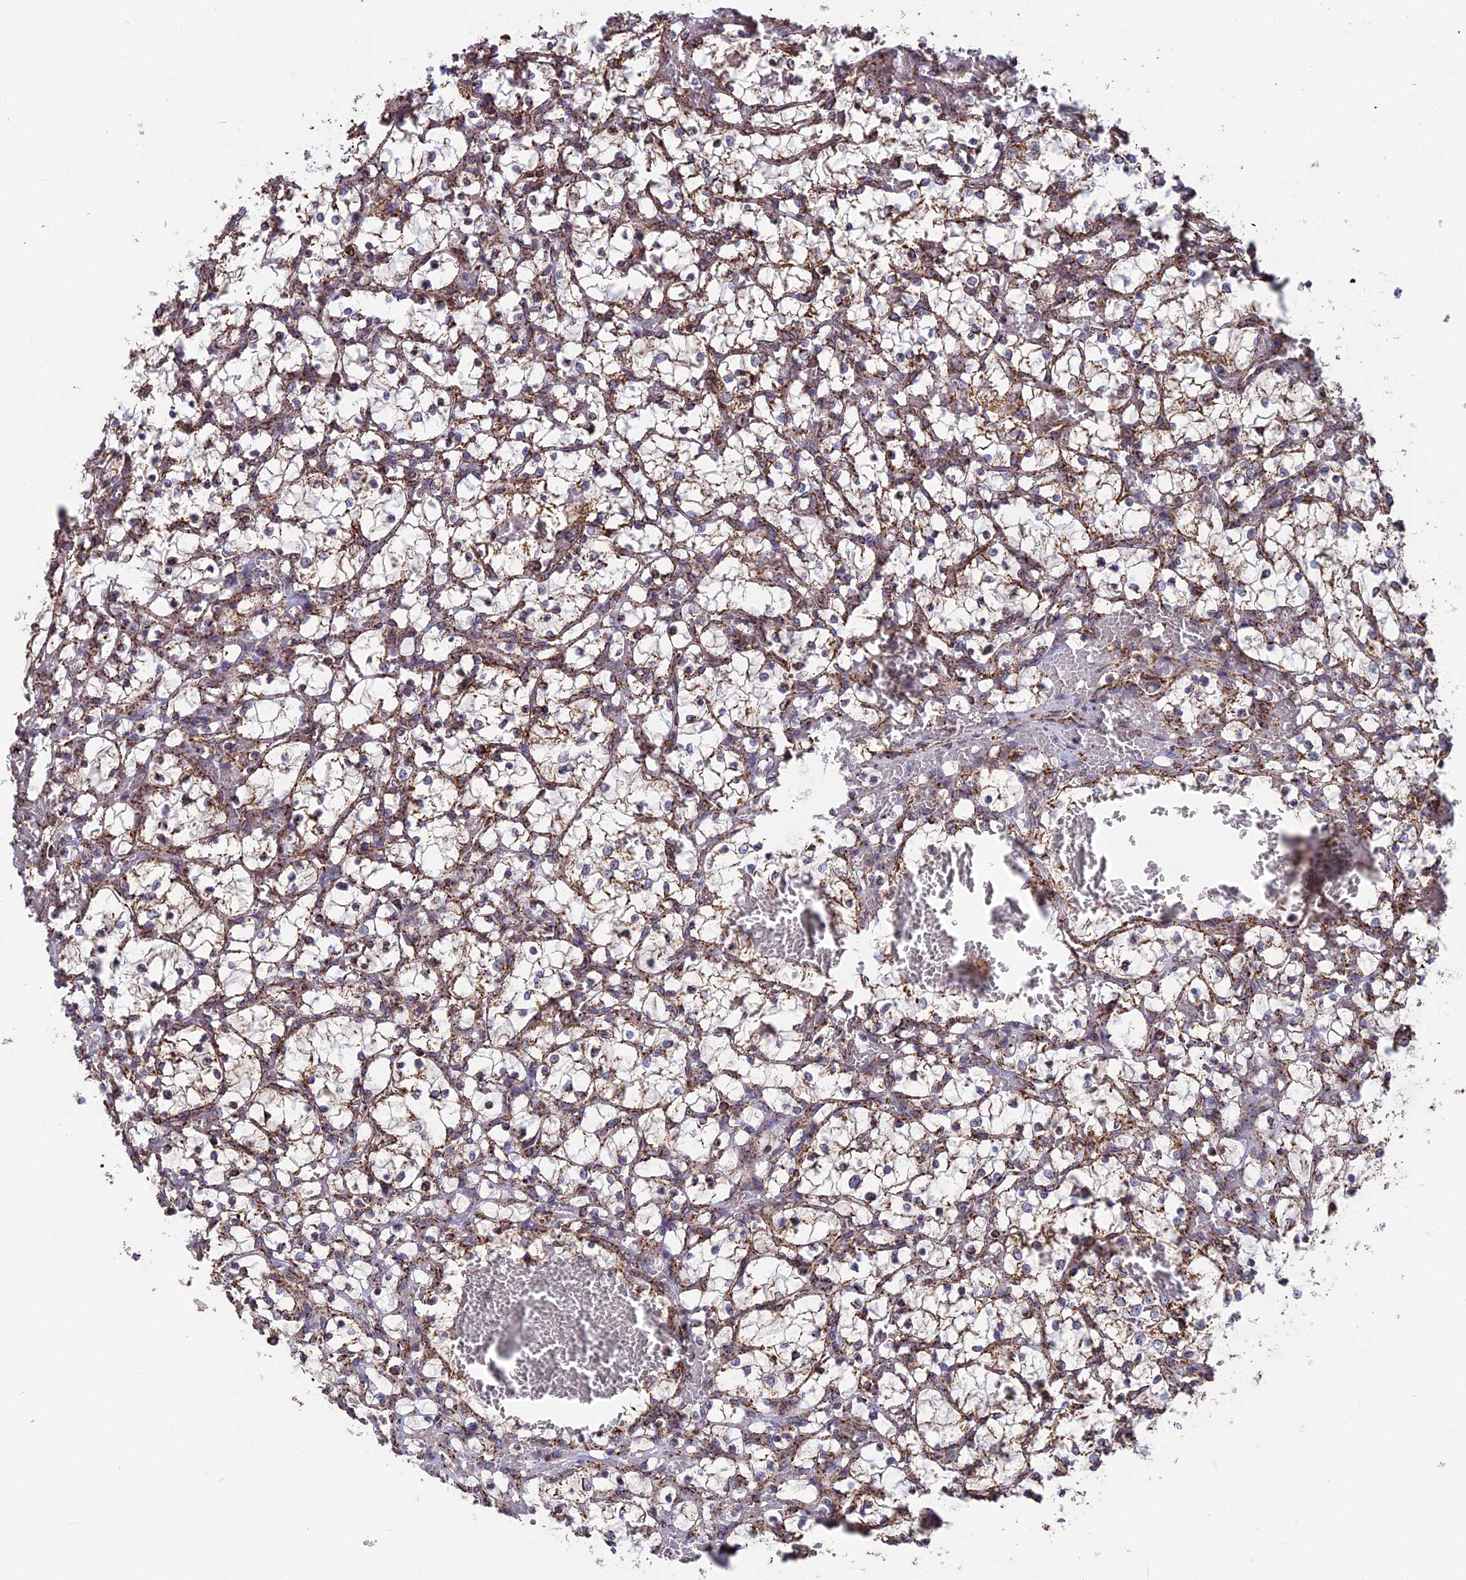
{"staining": {"intensity": "moderate", "quantity": ">75%", "location": "cytoplasmic/membranous"}, "tissue": "renal cancer", "cell_type": "Tumor cells", "image_type": "cancer", "snomed": [{"axis": "morphology", "description": "Adenocarcinoma, NOS"}, {"axis": "topography", "description": "Kidney"}], "caption": "IHC (DAB (3,3'-diaminobenzidine)) staining of renal cancer (adenocarcinoma) shows moderate cytoplasmic/membranous protein positivity in approximately >75% of tumor cells. Using DAB (3,3'-diaminobenzidine) (brown) and hematoxylin (blue) stains, captured at high magnification using brightfield microscopy.", "gene": "CS", "patient": {"sex": "female", "age": 69}}